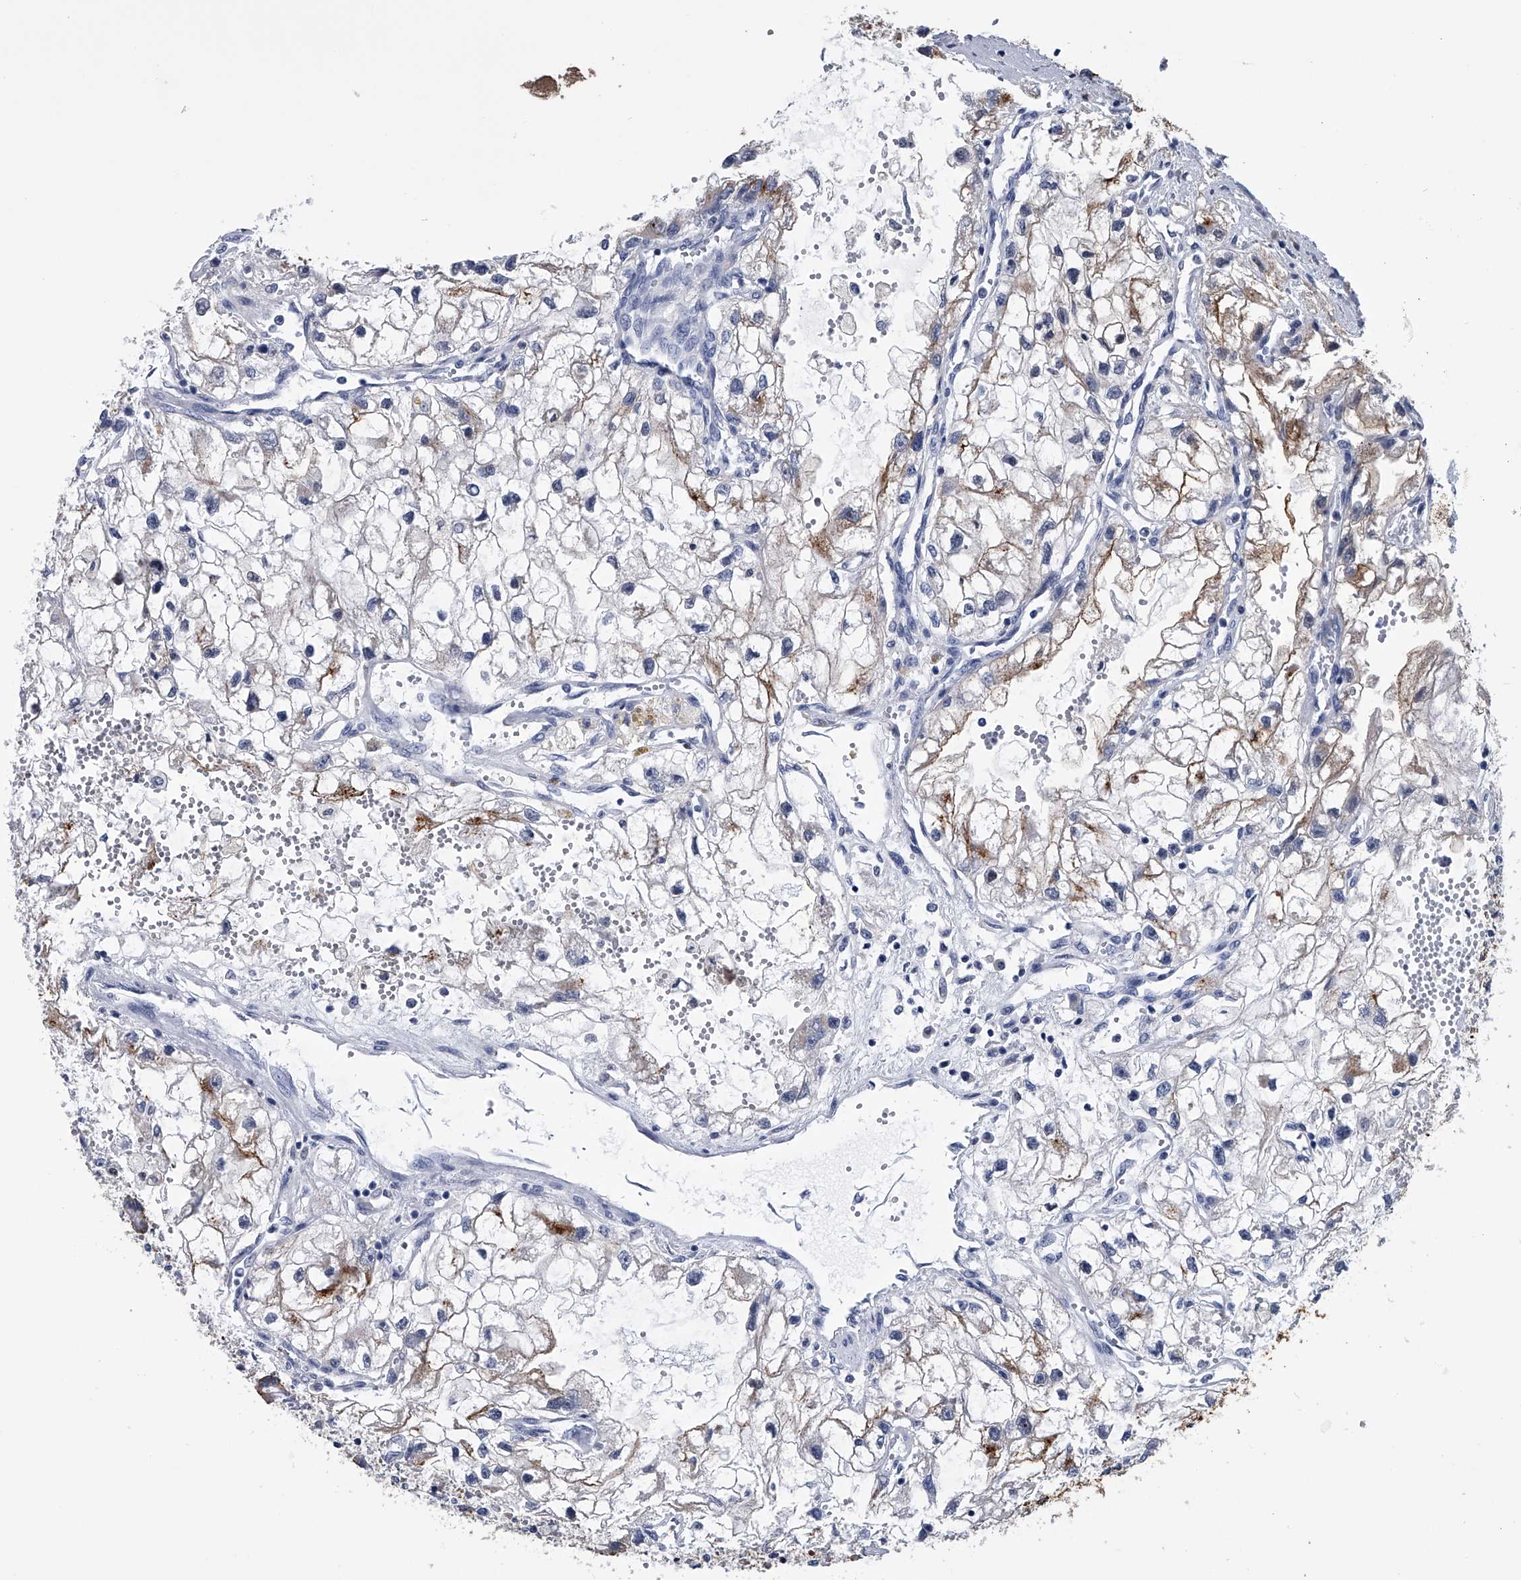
{"staining": {"intensity": "moderate", "quantity": "25%-75%", "location": "cytoplasmic/membranous"}, "tissue": "renal cancer", "cell_type": "Tumor cells", "image_type": "cancer", "snomed": [{"axis": "morphology", "description": "Adenocarcinoma, NOS"}, {"axis": "topography", "description": "Kidney"}], "caption": "IHC (DAB) staining of human adenocarcinoma (renal) demonstrates moderate cytoplasmic/membranous protein staining in about 25%-75% of tumor cells. The staining is performed using DAB (3,3'-diaminobenzidine) brown chromogen to label protein expression. The nuclei are counter-stained blue using hematoxylin.", "gene": "PDXK", "patient": {"sex": "female", "age": 70}}